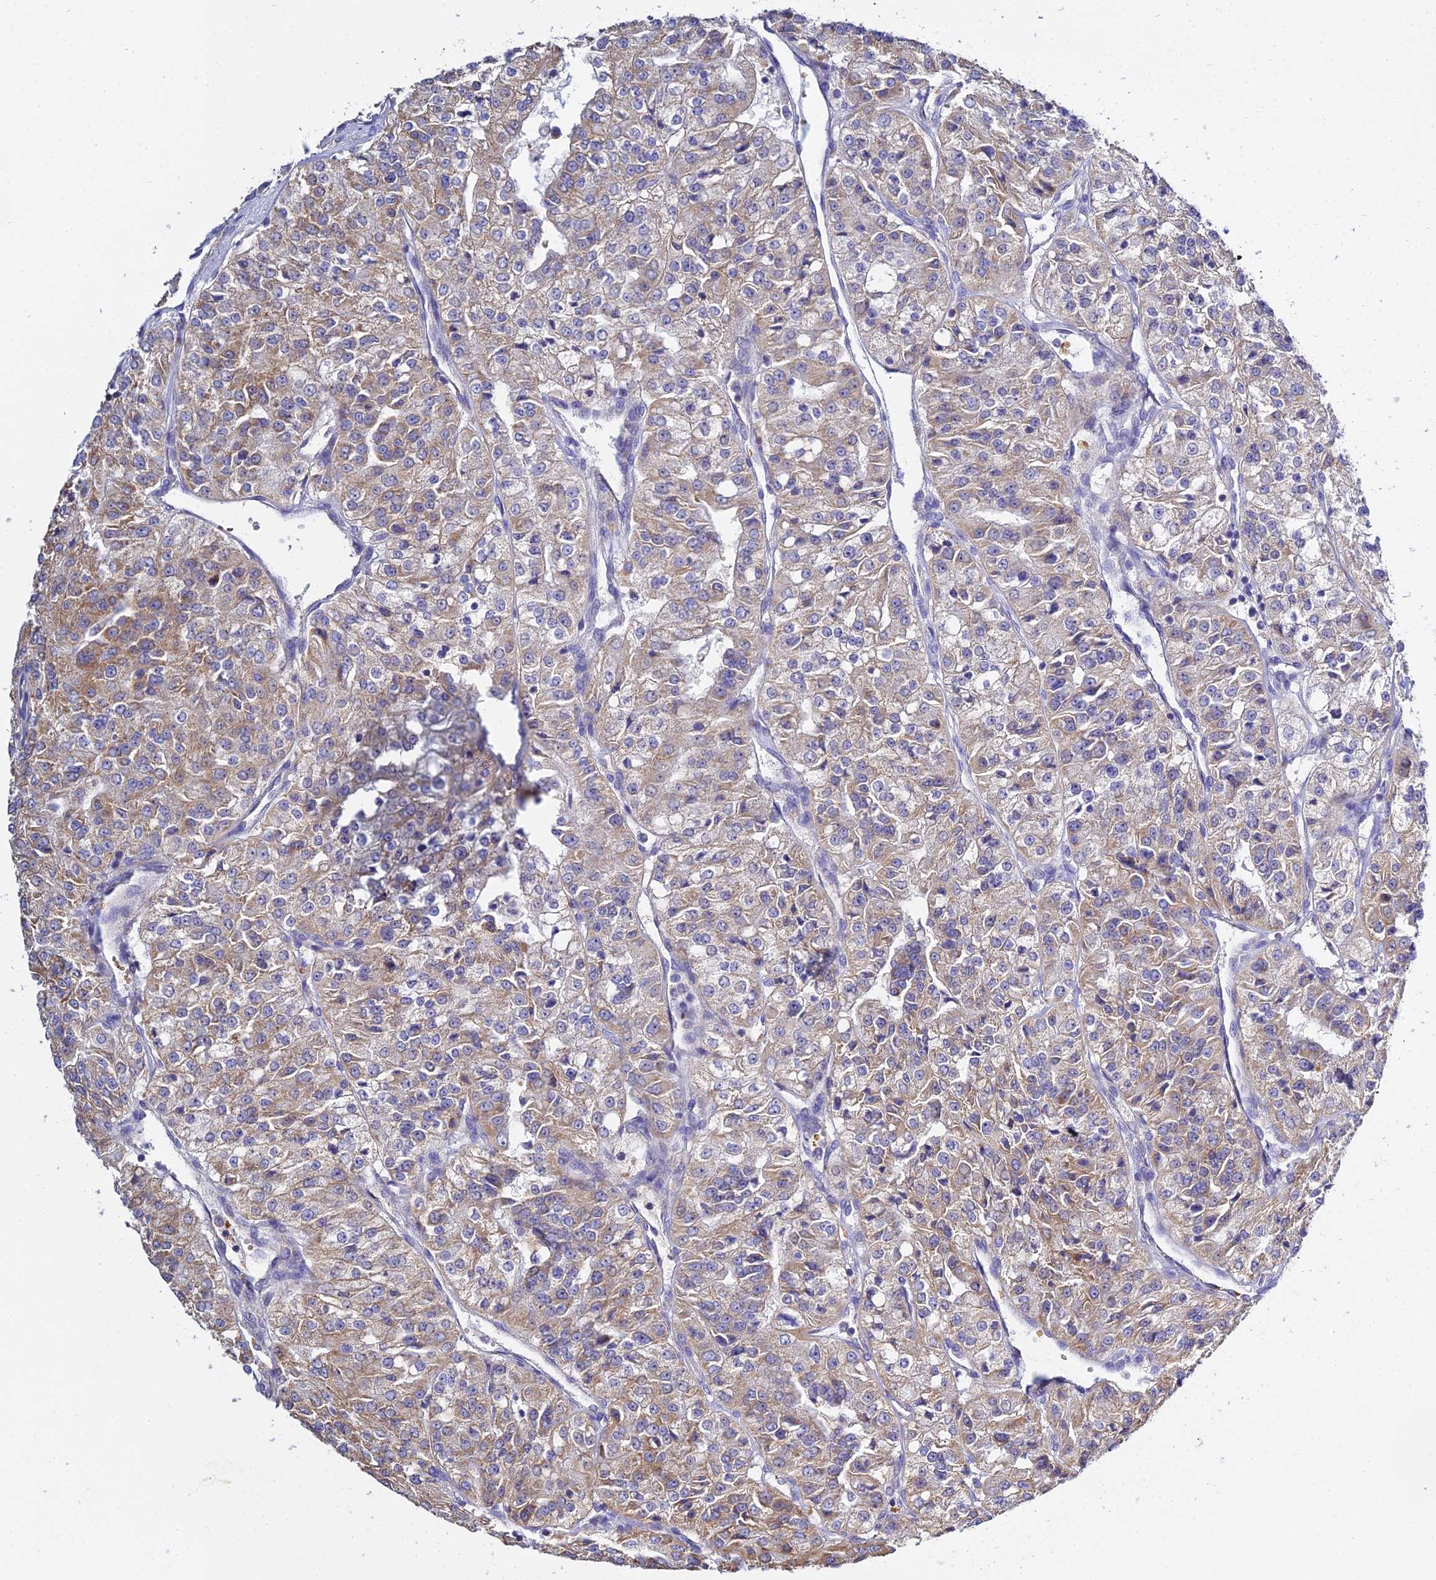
{"staining": {"intensity": "moderate", "quantity": ">75%", "location": "cytoplasmic/membranous"}, "tissue": "renal cancer", "cell_type": "Tumor cells", "image_type": "cancer", "snomed": [{"axis": "morphology", "description": "Adenocarcinoma, NOS"}, {"axis": "topography", "description": "Kidney"}], "caption": "Renal cancer stained with DAB immunohistochemistry (IHC) exhibits medium levels of moderate cytoplasmic/membranous staining in approximately >75% of tumor cells.", "gene": "TYW5", "patient": {"sex": "female", "age": 63}}